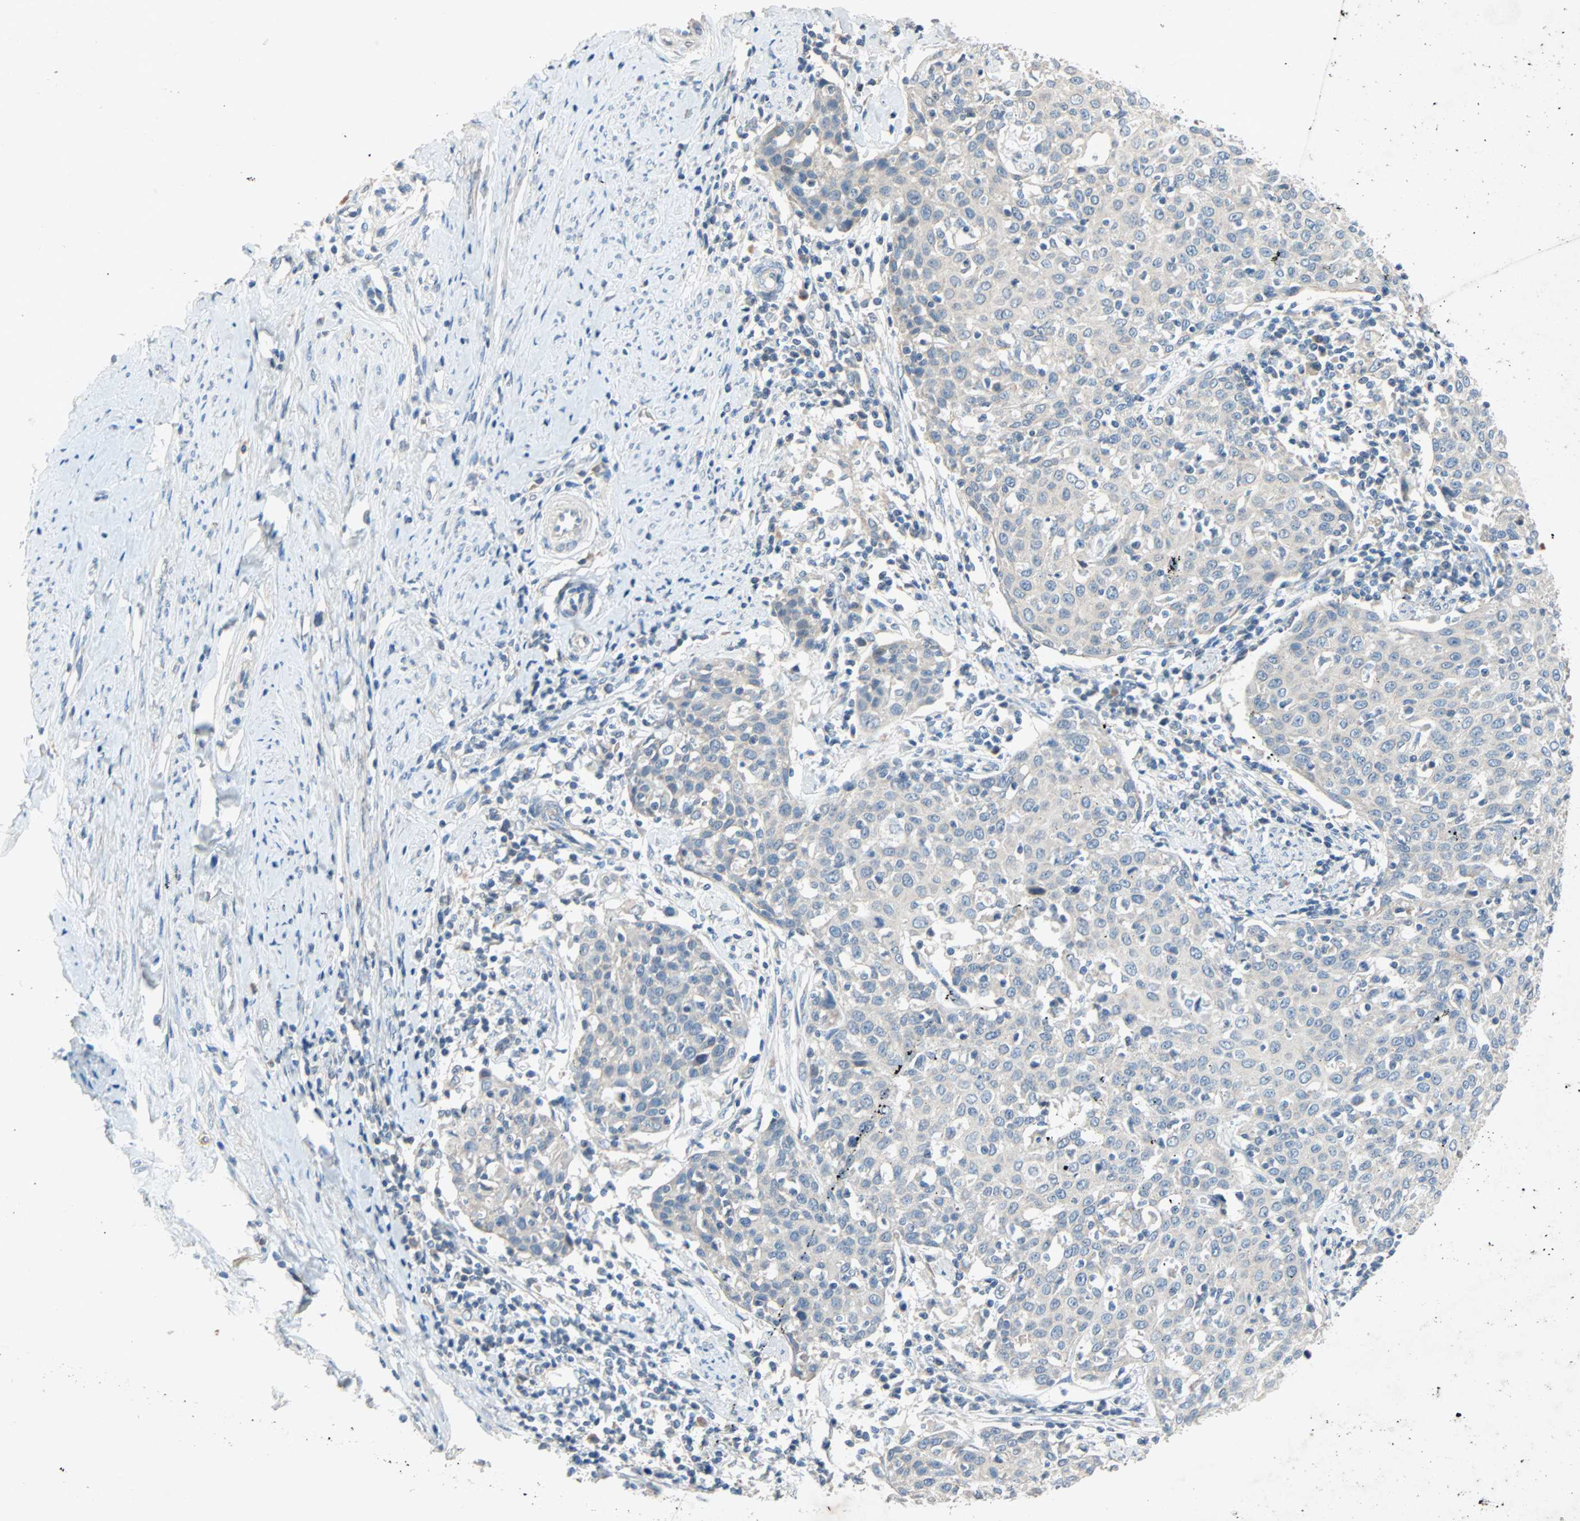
{"staining": {"intensity": "weak", "quantity": "<25%", "location": "cytoplasmic/membranous"}, "tissue": "cervical cancer", "cell_type": "Tumor cells", "image_type": "cancer", "snomed": [{"axis": "morphology", "description": "Squamous cell carcinoma, NOS"}, {"axis": "topography", "description": "Cervix"}], "caption": "A high-resolution micrograph shows immunohistochemistry staining of squamous cell carcinoma (cervical), which demonstrates no significant expression in tumor cells. (Brightfield microscopy of DAB (3,3'-diaminobenzidine) IHC at high magnification).", "gene": "XYLT1", "patient": {"sex": "female", "age": 38}}